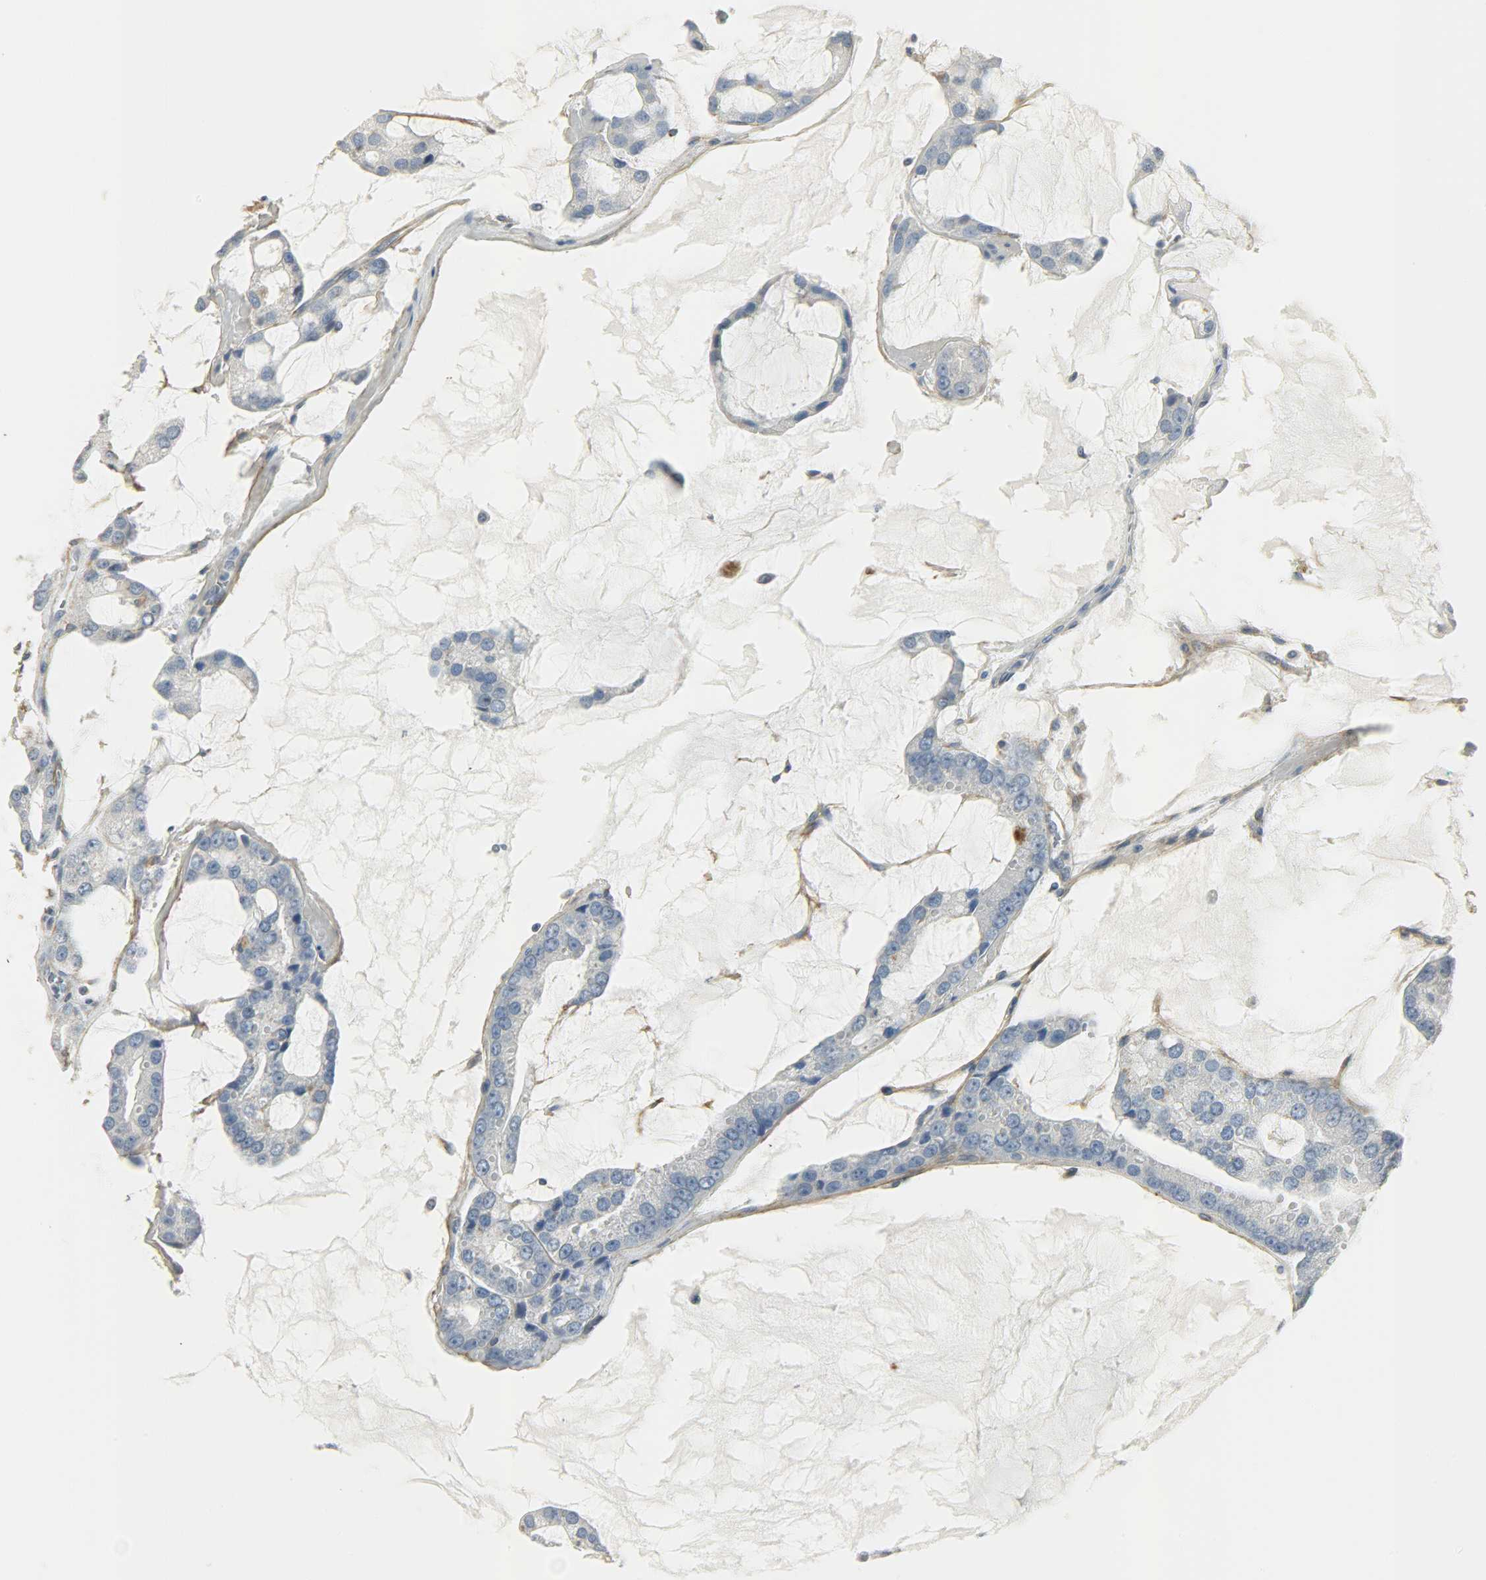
{"staining": {"intensity": "negative", "quantity": "none", "location": "none"}, "tissue": "prostate cancer", "cell_type": "Tumor cells", "image_type": "cancer", "snomed": [{"axis": "morphology", "description": "Adenocarcinoma, High grade"}, {"axis": "topography", "description": "Prostate"}], "caption": "A high-resolution micrograph shows immunohistochemistry staining of prostate cancer, which shows no significant expression in tumor cells. The staining was performed using DAB (3,3'-diaminobenzidine) to visualize the protein expression in brown, while the nuclei were stained in blue with hematoxylin (Magnification: 20x).", "gene": "ENPEP", "patient": {"sex": "male", "age": 67}}